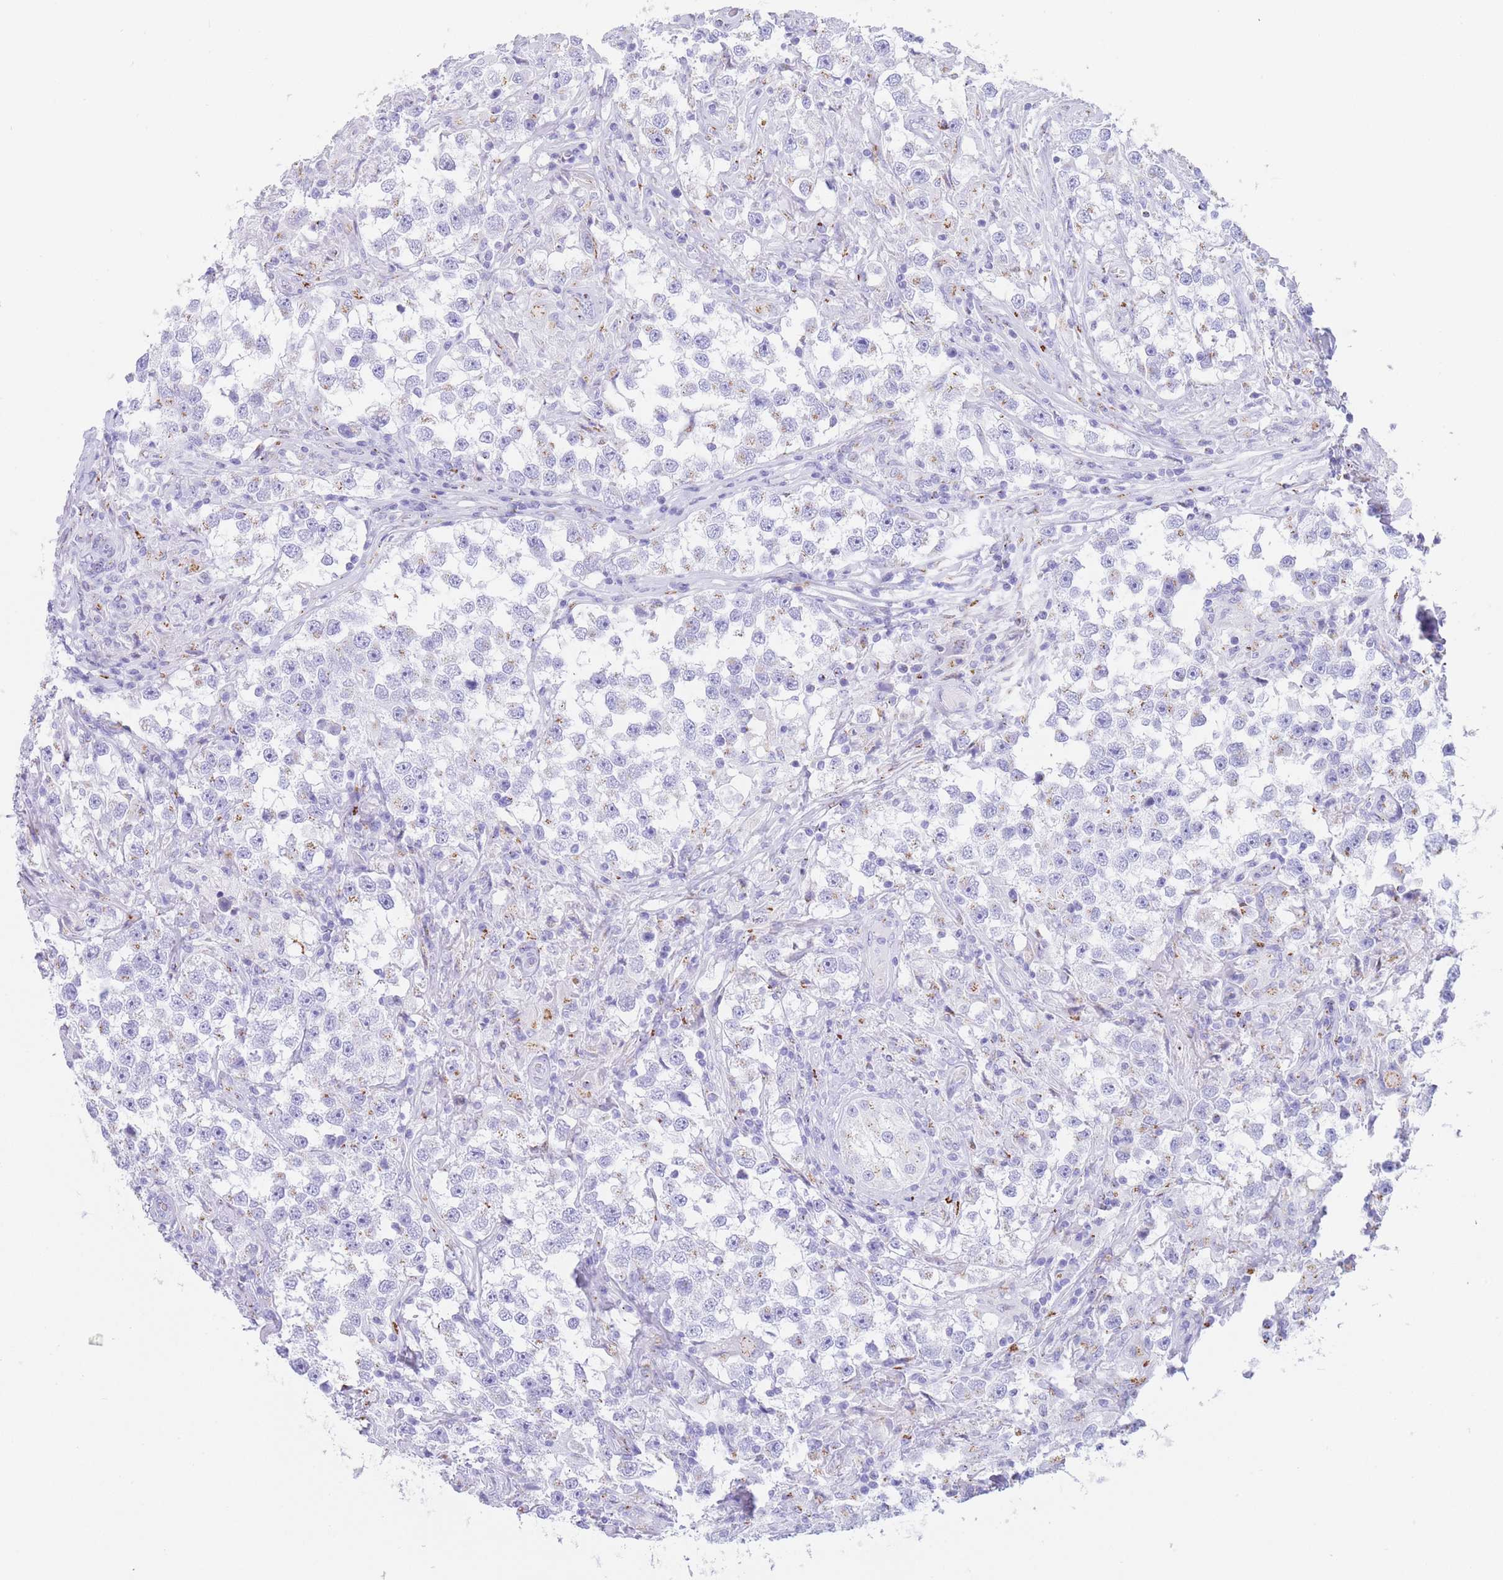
{"staining": {"intensity": "negative", "quantity": "none", "location": "none"}, "tissue": "testis cancer", "cell_type": "Tumor cells", "image_type": "cancer", "snomed": [{"axis": "morphology", "description": "Seminoma, NOS"}, {"axis": "topography", "description": "Testis"}], "caption": "A high-resolution micrograph shows immunohistochemistry (IHC) staining of seminoma (testis), which exhibits no significant expression in tumor cells.", "gene": "FAM3C", "patient": {"sex": "male", "age": 46}}